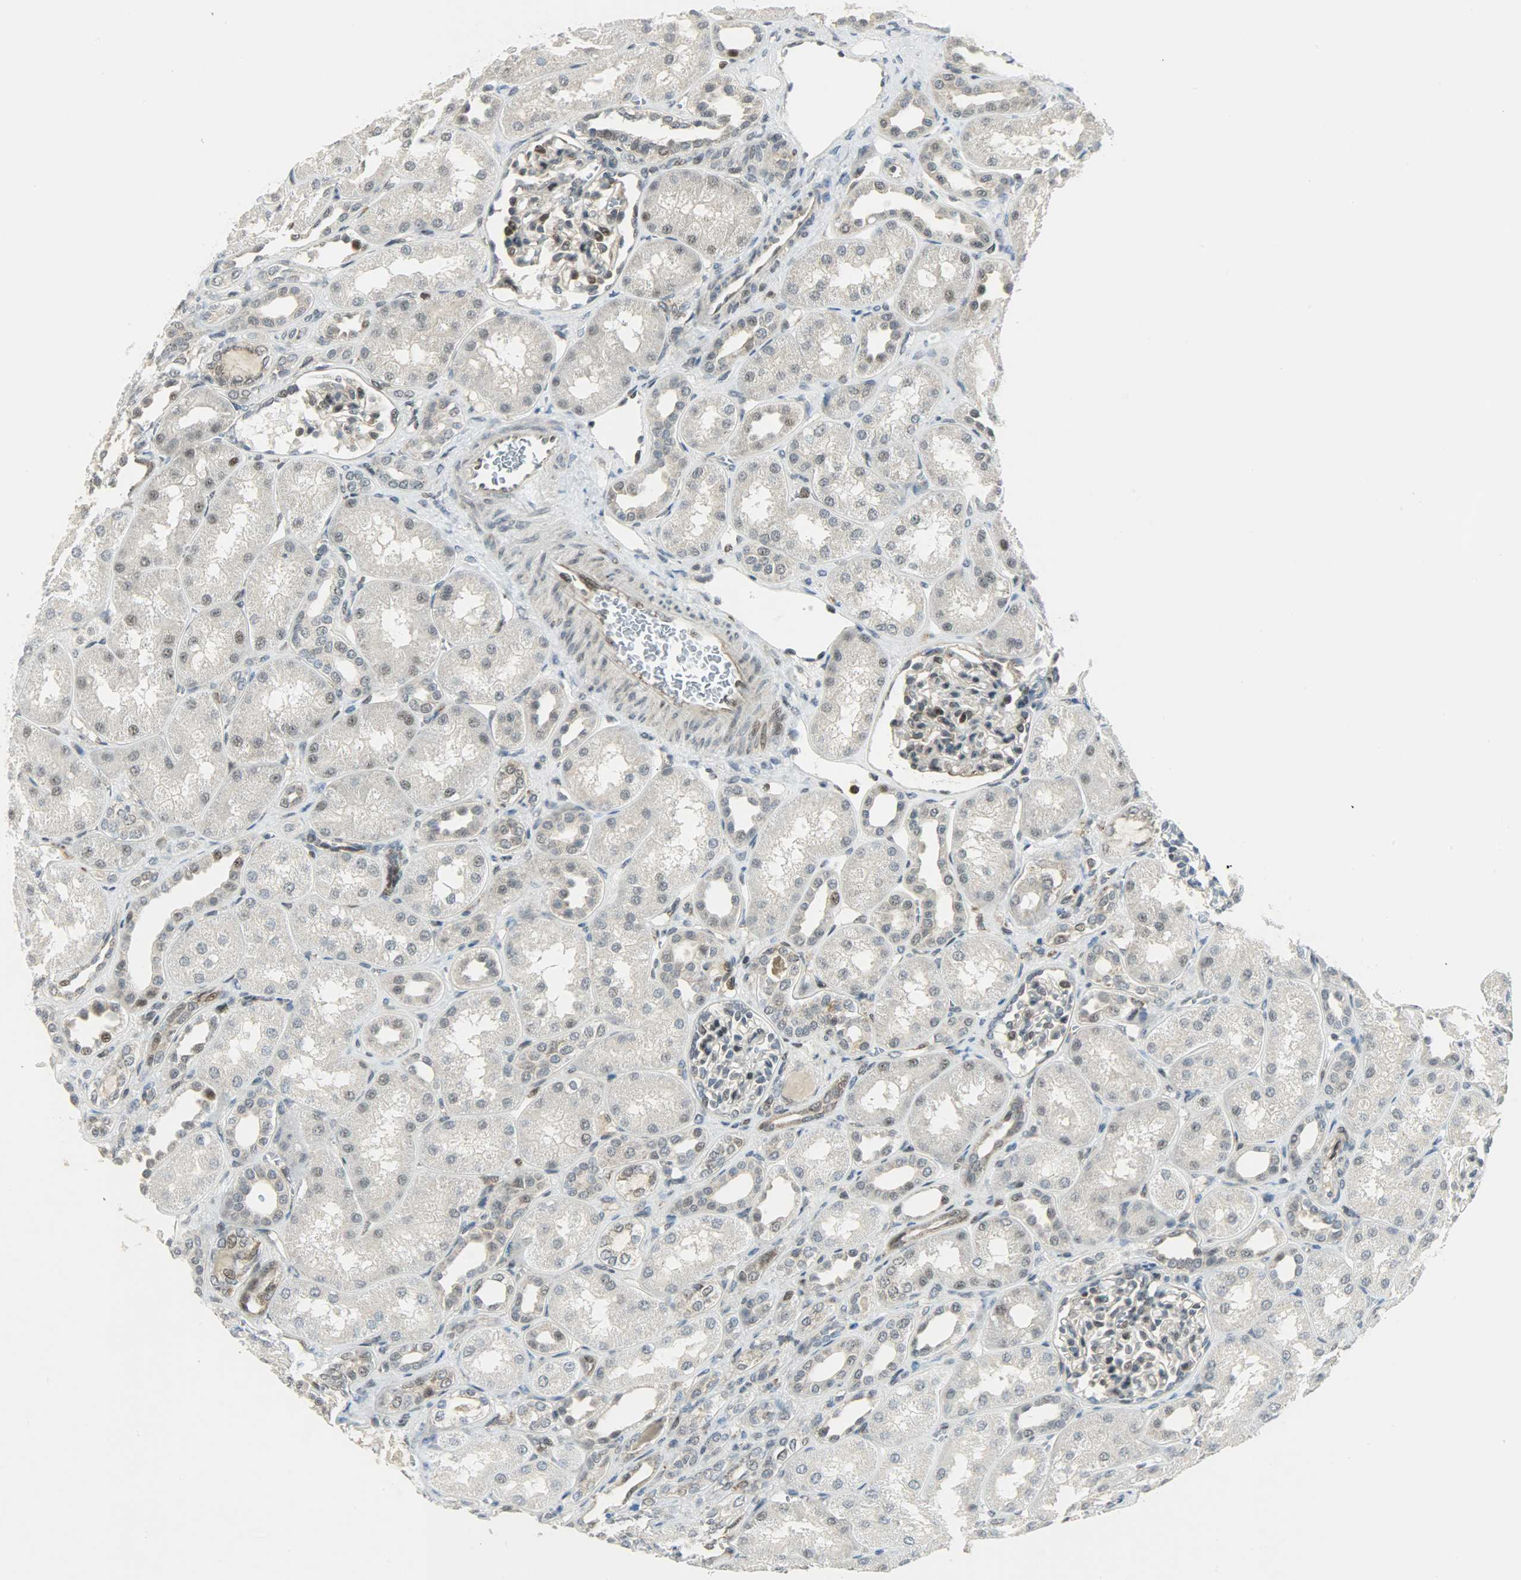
{"staining": {"intensity": "moderate", "quantity": "<25%", "location": "cytoplasmic/membranous,nuclear"}, "tissue": "kidney", "cell_type": "Cells in glomeruli", "image_type": "normal", "snomed": [{"axis": "morphology", "description": "Normal tissue, NOS"}, {"axis": "topography", "description": "Kidney"}], "caption": "Brown immunohistochemical staining in normal kidney demonstrates moderate cytoplasmic/membranous,nuclear positivity in approximately <25% of cells in glomeruli. Immunohistochemistry stains the protein of interest in brown and the nuclei are stained blue.", "gene": "IL15", "patient": {"sex": "male", "age": 7}}